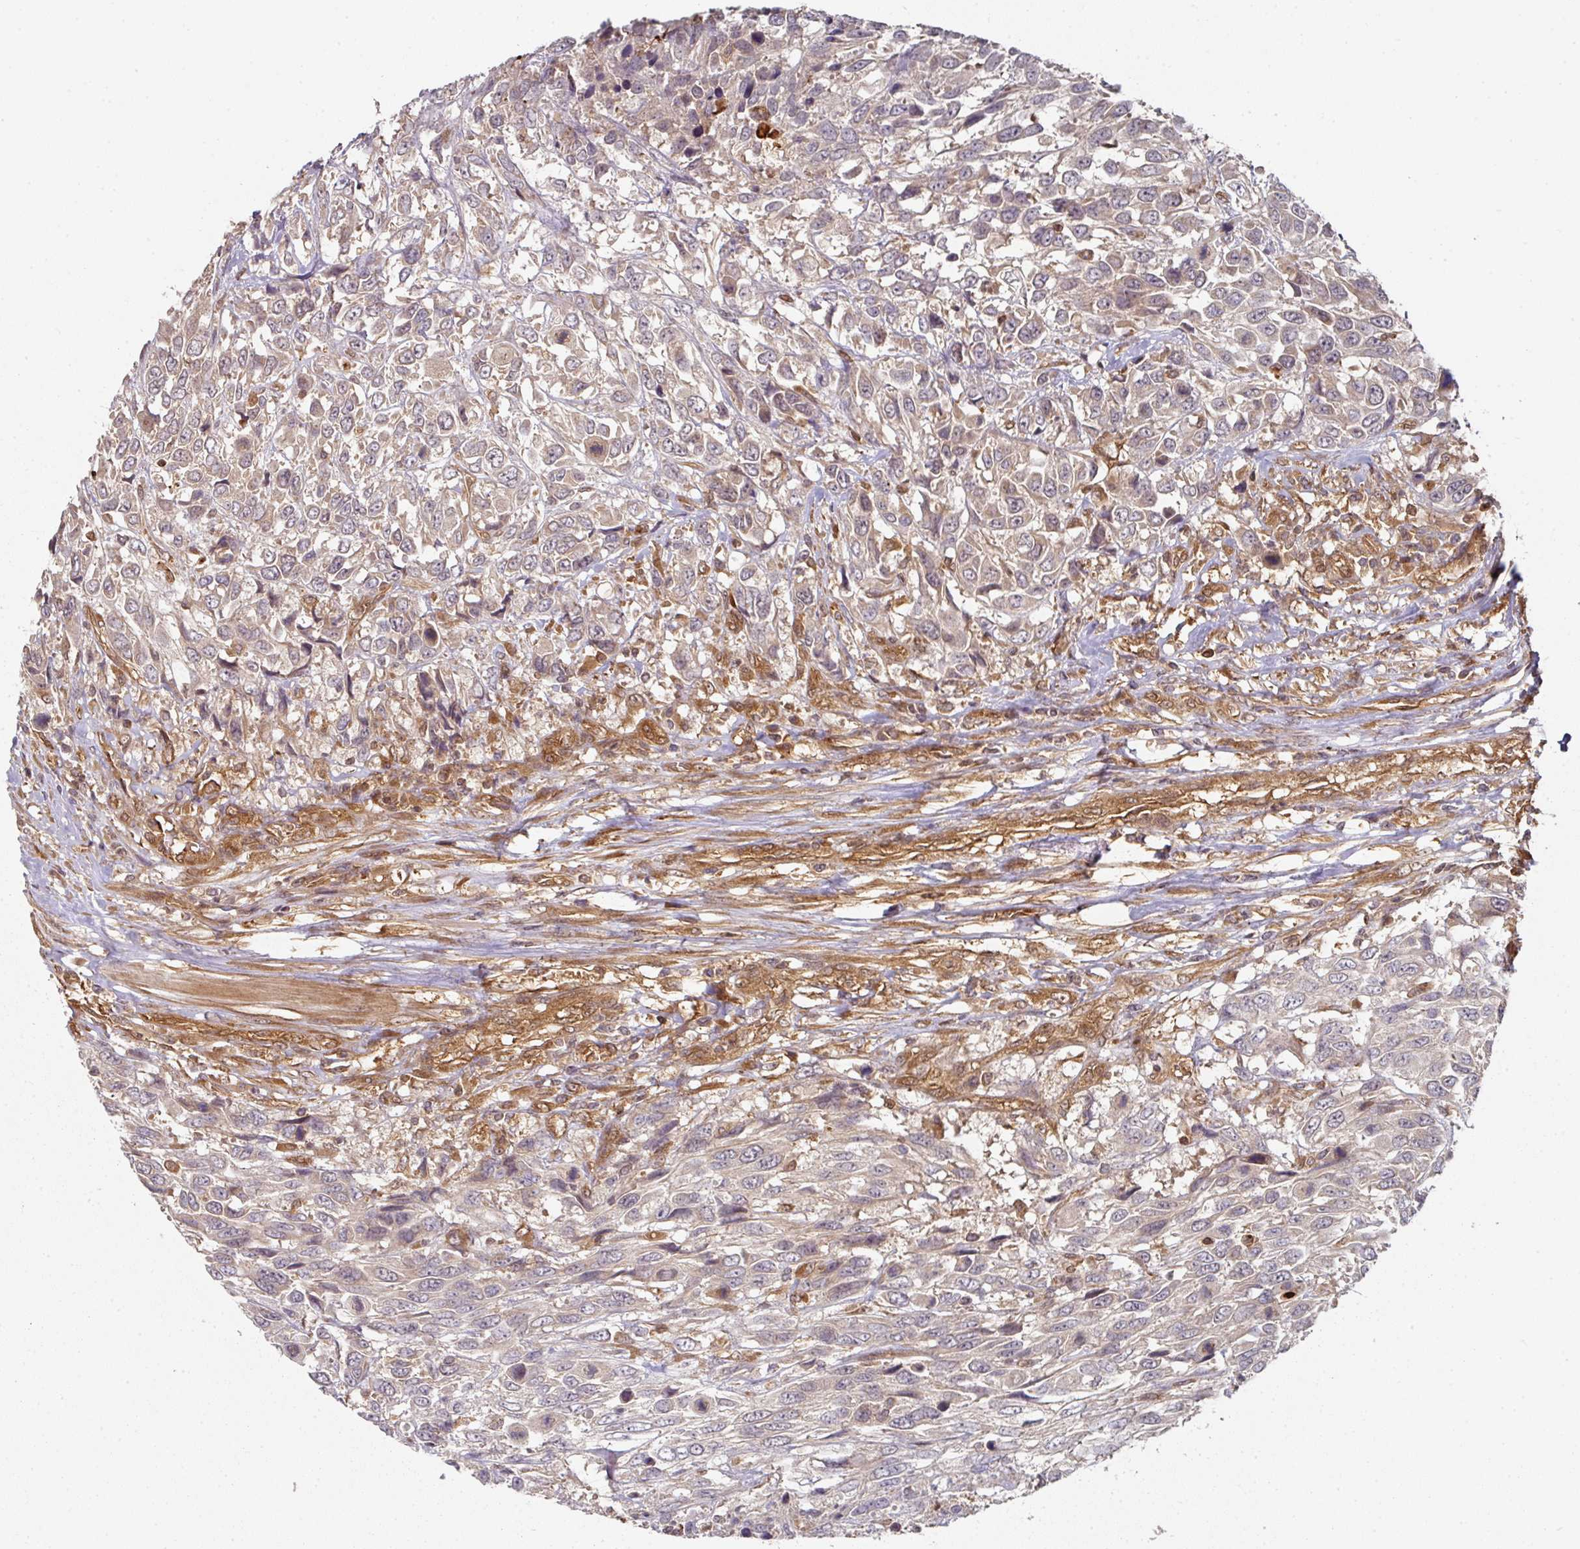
{"staining": {"intensity": "weak", "quantity": "<25%", "location": "cytoplasmic/membranous"}, "tissue": "urothelial cancer", "cell_type": "Tumor cells", "image_type": "cancer", "snomed": [{"axis": "morphology", "description": "Urothelial carcinoma, High grade"}, {"axis": "topography", "description": "Urinary bladder"}], "caption": "Immunohistochemistry micrograph of neoplastic tissue: high-grade urothelial carcinoma stained with DAB (3,3'-diaminobenzidine) displays no significant protein expression in tumor cells.", "gene": "EIF4EBP2", "patient": {"sex": "female", "age": 70}}